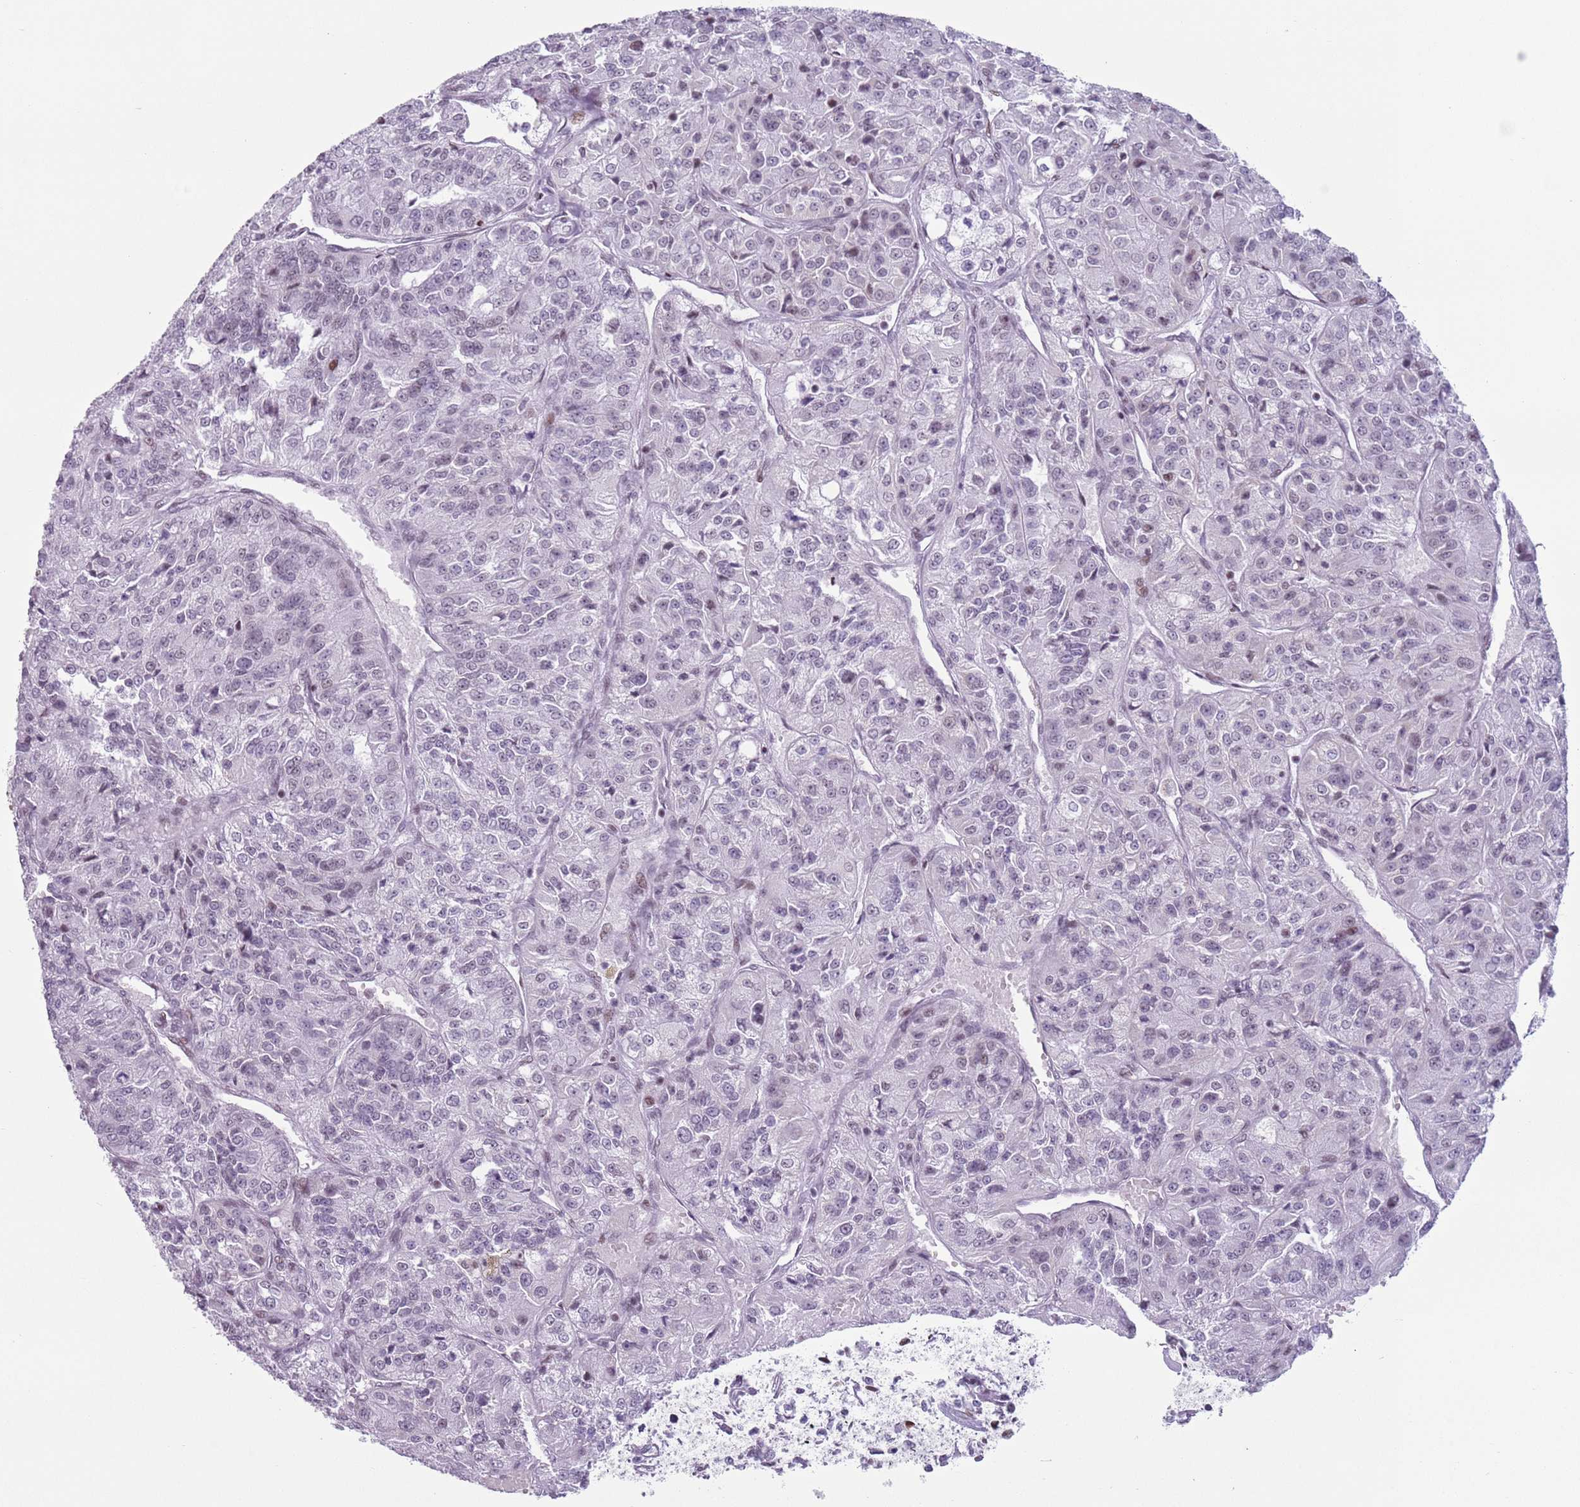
{"staining": {"intensity": "moderate", "quantity": "<25%", "location": "nuclear"}, "tissue": "renal cancer", "cell_type": "Tumor cells", "image_type": "cancer", "snomed": [{"axis": "morphology", "description": "Adenocarcinoma, NOS"}, {"axis": "topography", "description": "Kidney"}], "caption": "This is an image of immunohistochemistry staining of renal adenocarcinoma, which shows moderate staining in the nuclear of tumor cells.", "gene": "FAM104B", "patient": {"sex": "female", "age": 63}}